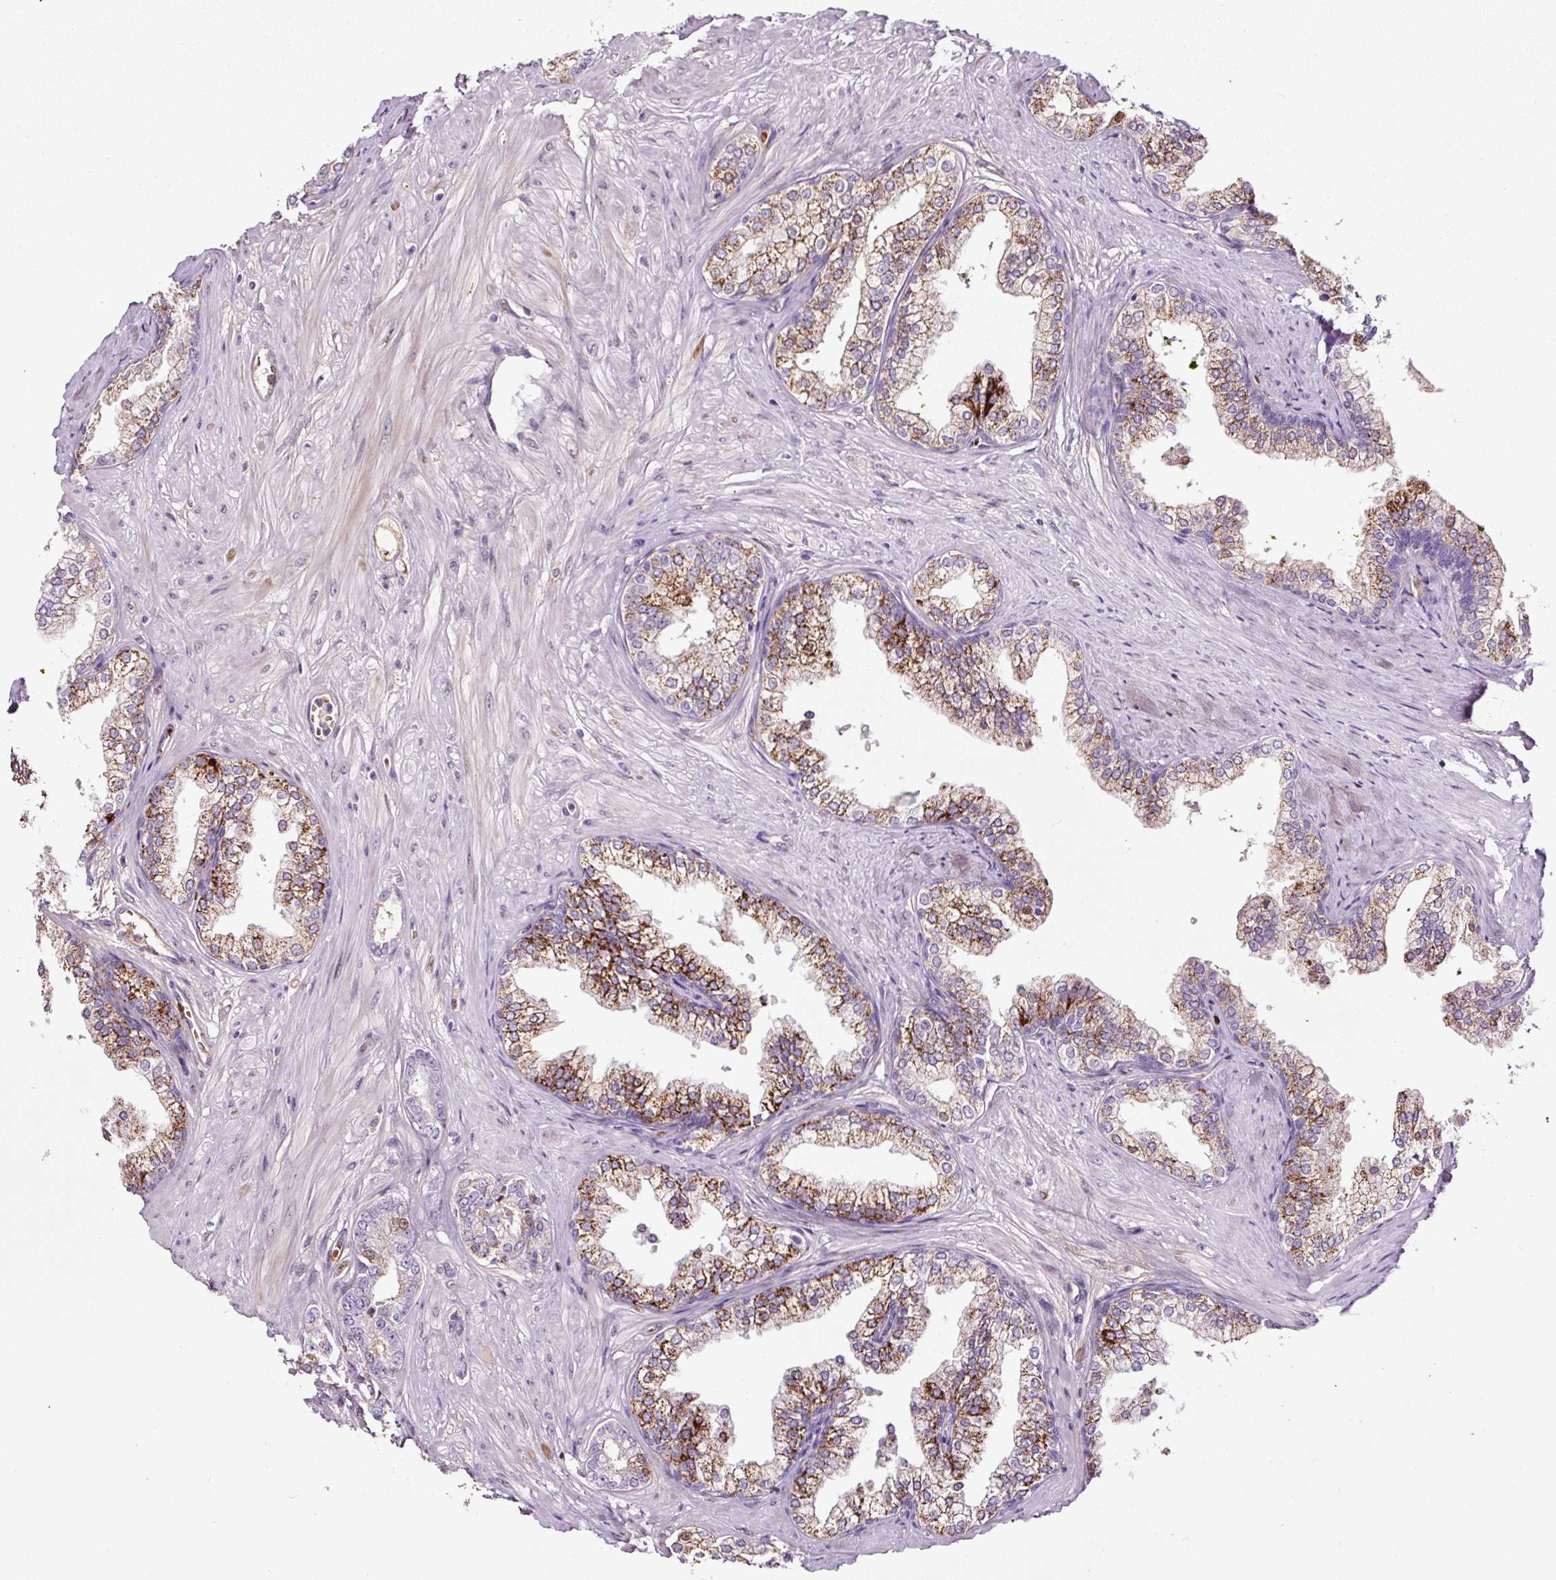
{"staining": {"intensity": "strong", "quantity": "25%-75%", "location": "cytoplasmic/membranous"}, "tissue": "prostate cancer", "cell_type": "Tumor cells", "image_type": "cancer", "snomed": [{"axis": "morphology", "description": "Adenocarcinoma, Low grade"}, {"axis": "topography", "description": "Prostate"}], "caption": "Prostate cancer tissue shows strong cytoplasmic/membranous staining in approximately 25%-75% of tumor cells", "gene": "LRRC24", "patient": {"sex": "male", "age": 60}}